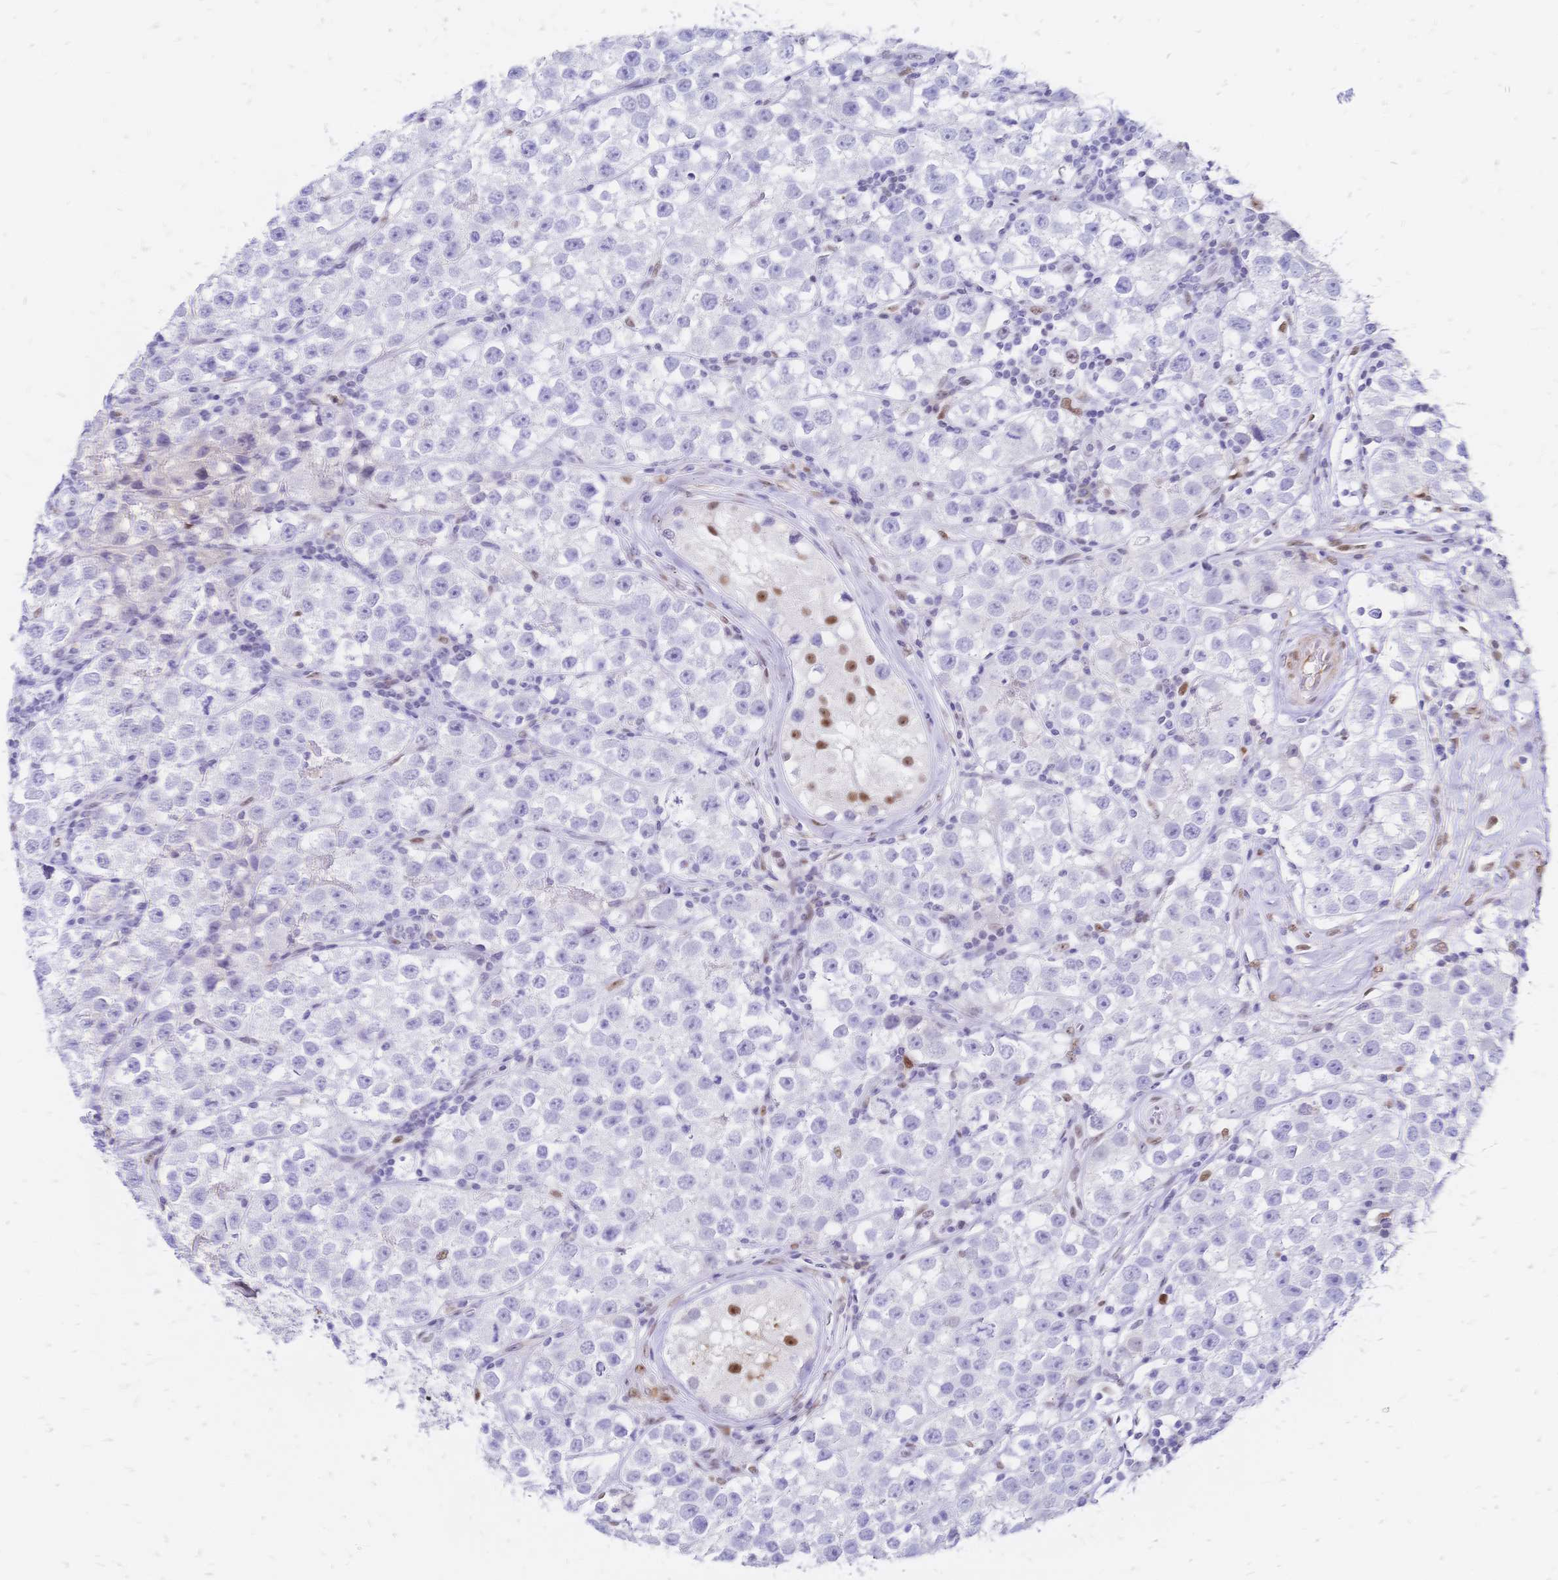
{"staining": {"intensity": "negative", "quantity": "none", "location": "none"}, "tissue": "testis cancer", "cell_type": "Tumor cells", "image_type": "cancer", "snomed": [{"axis": "morphology", "description": "Seminoma, NOS"}, {"axis": "topography", "description": "Testis"}], "caption": "Immunohistochemical staining of testis seminoma reveals no significant staining in tumor cells.", "gene": "NFIC", "patient": {"sex": "male", "age": 34}}